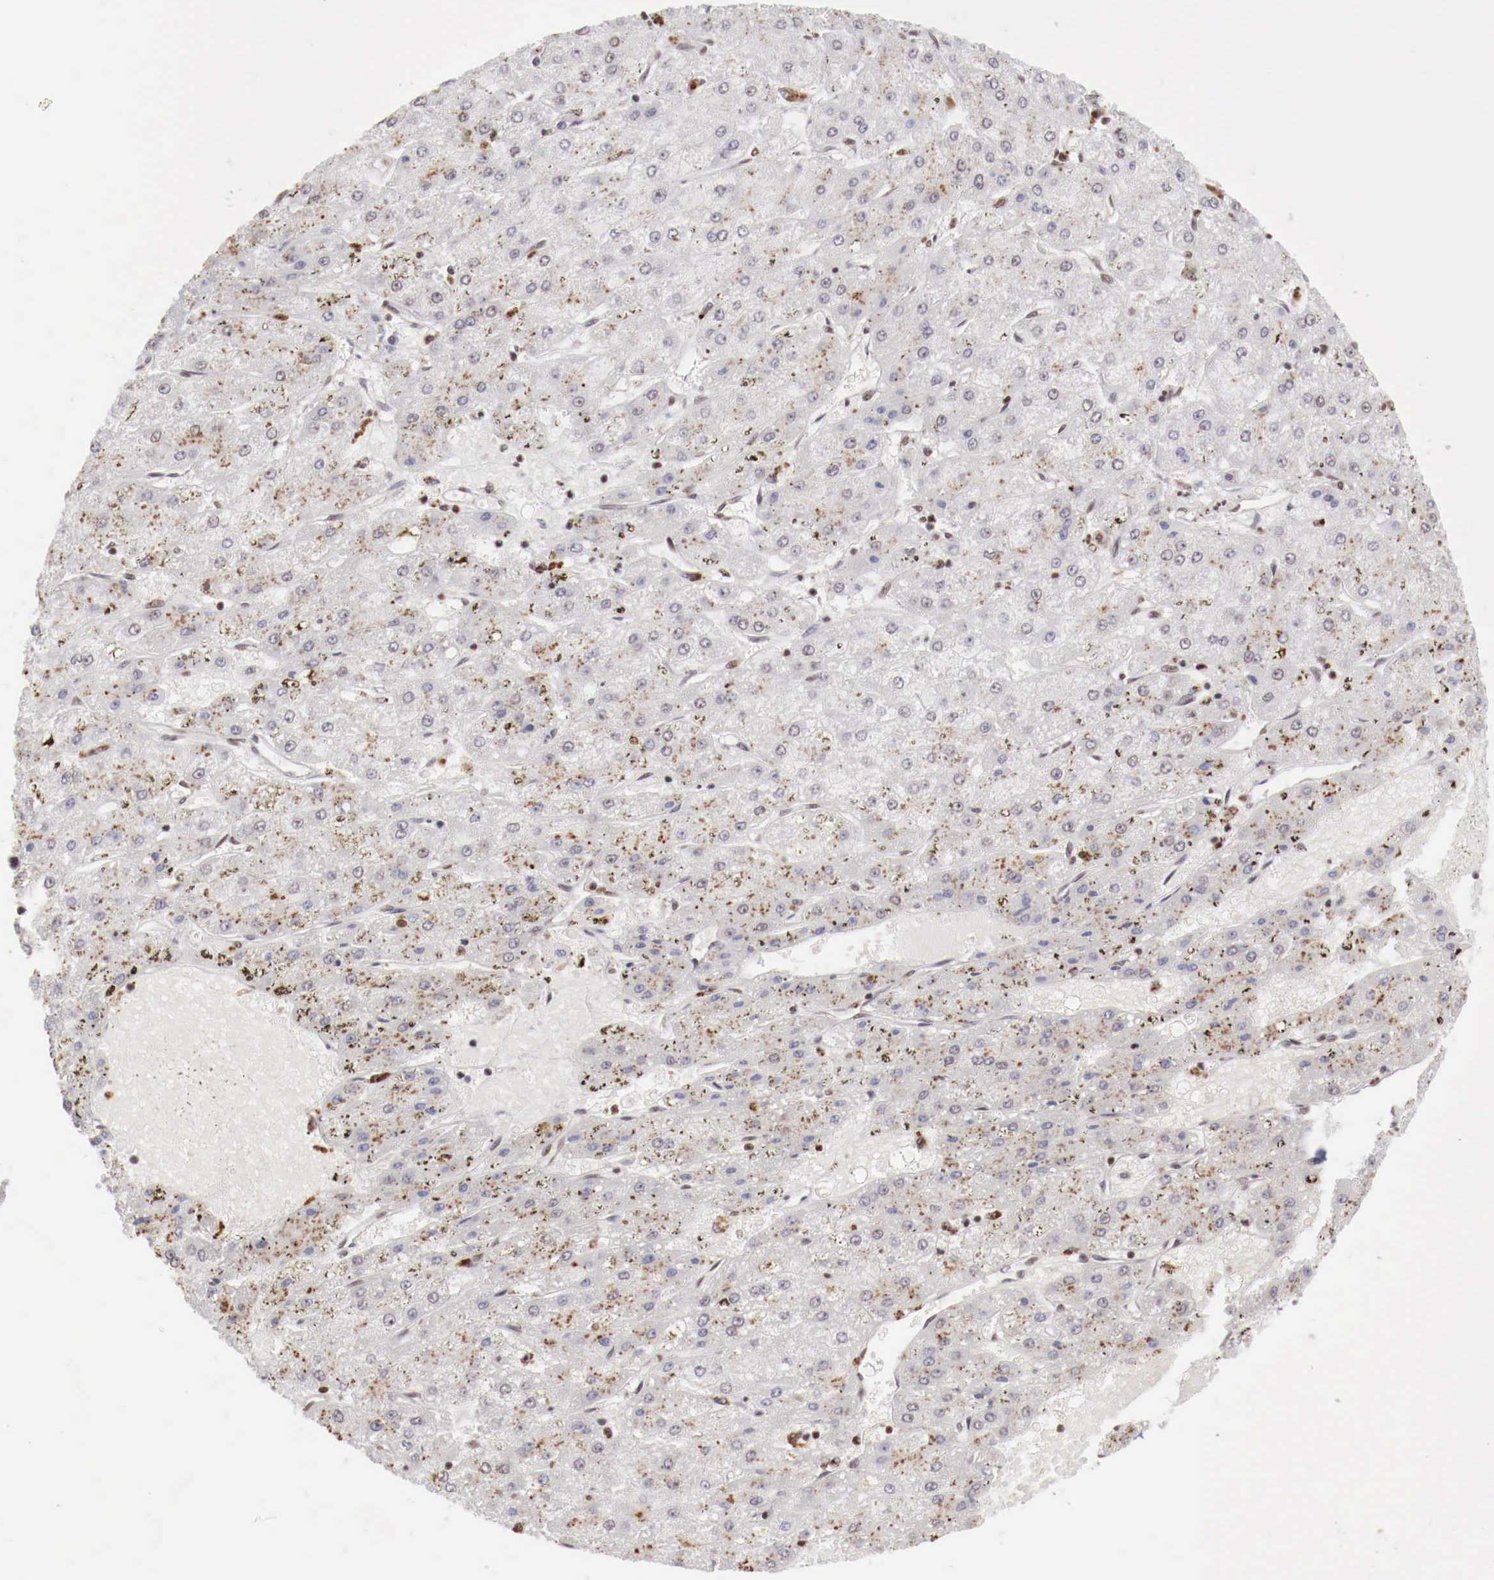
{"staining": {"intensity": "negative", "quantity": "none", "location": "none"}, "tissue": "liver cancer", "cell_type": "Tumor cells", "image_type": "cancer", "snomed": [{"axis": "morphology", "description": "Carcinoma, Hepatocellular, NOS"}, {"axis": "topography", "description": "Liver"}], "caption": "Human hepatocellular carcinoma (liver) stained for a protein using immunohistochemistry reveals no positivity in tumor cells.", "gene": "MAX", "patient": {"sex": "female", "age": 52}}